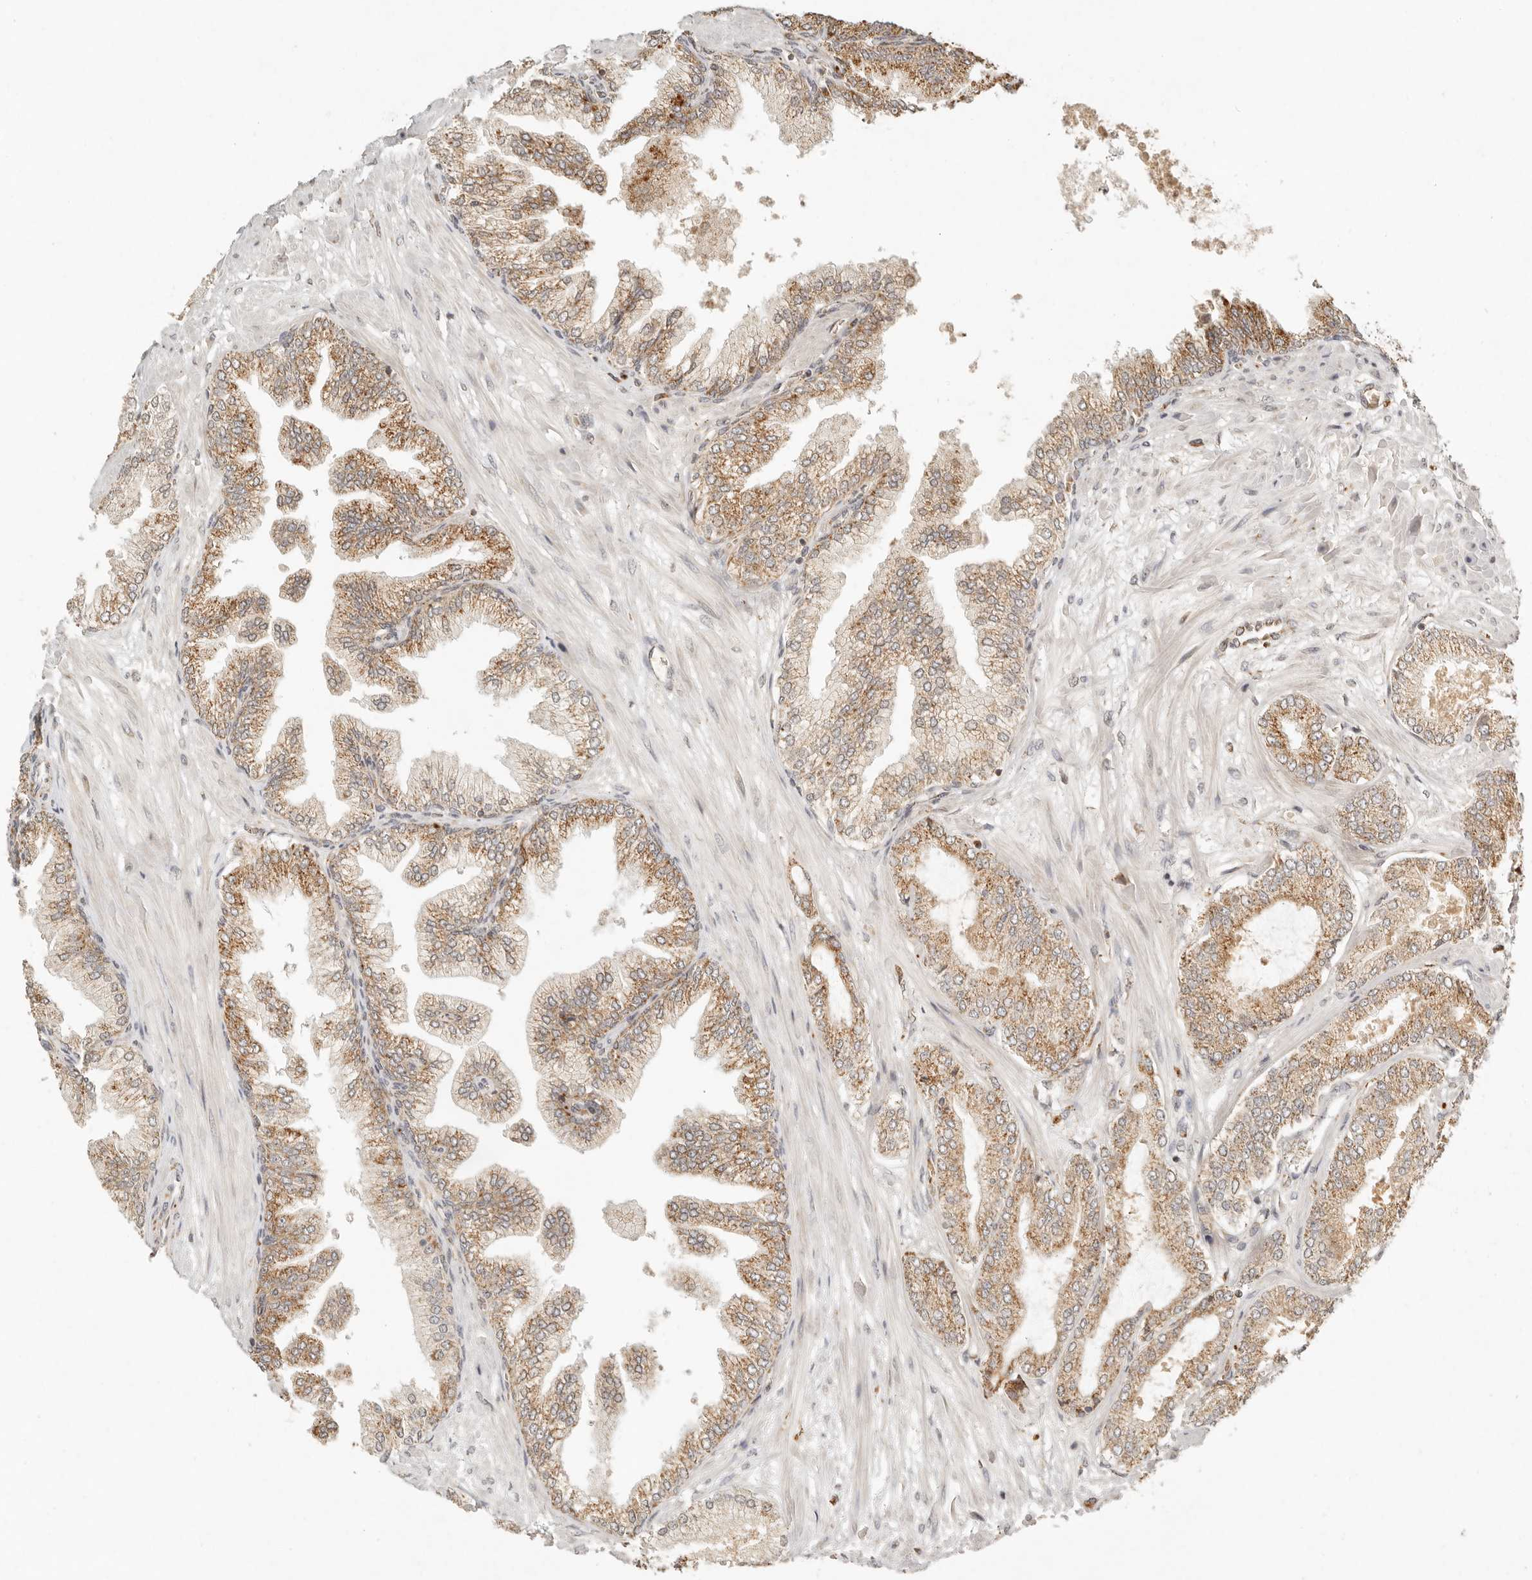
{"staining": {"intensity": "moderate", "quantity": ">75%", "location": "cytoplasmic/membranous"}, "tissue": "prostate cancer", "cell_type": "Tumor cells", "image_type": "cancer", "snomed": [{"axis": "morphology", "description": "Adenocarcinoma, Low grade"}, {"axis": "topography", "description": "Prostate"}], "caption": "High-power microscopy captured an IHC image of prostate cancer, revealing moderate cytoplasmic/membranous staining in approximately >75% of tumor cells.", "gene": "MRPL55", "patient": {"sex": "male", "age": 63}}